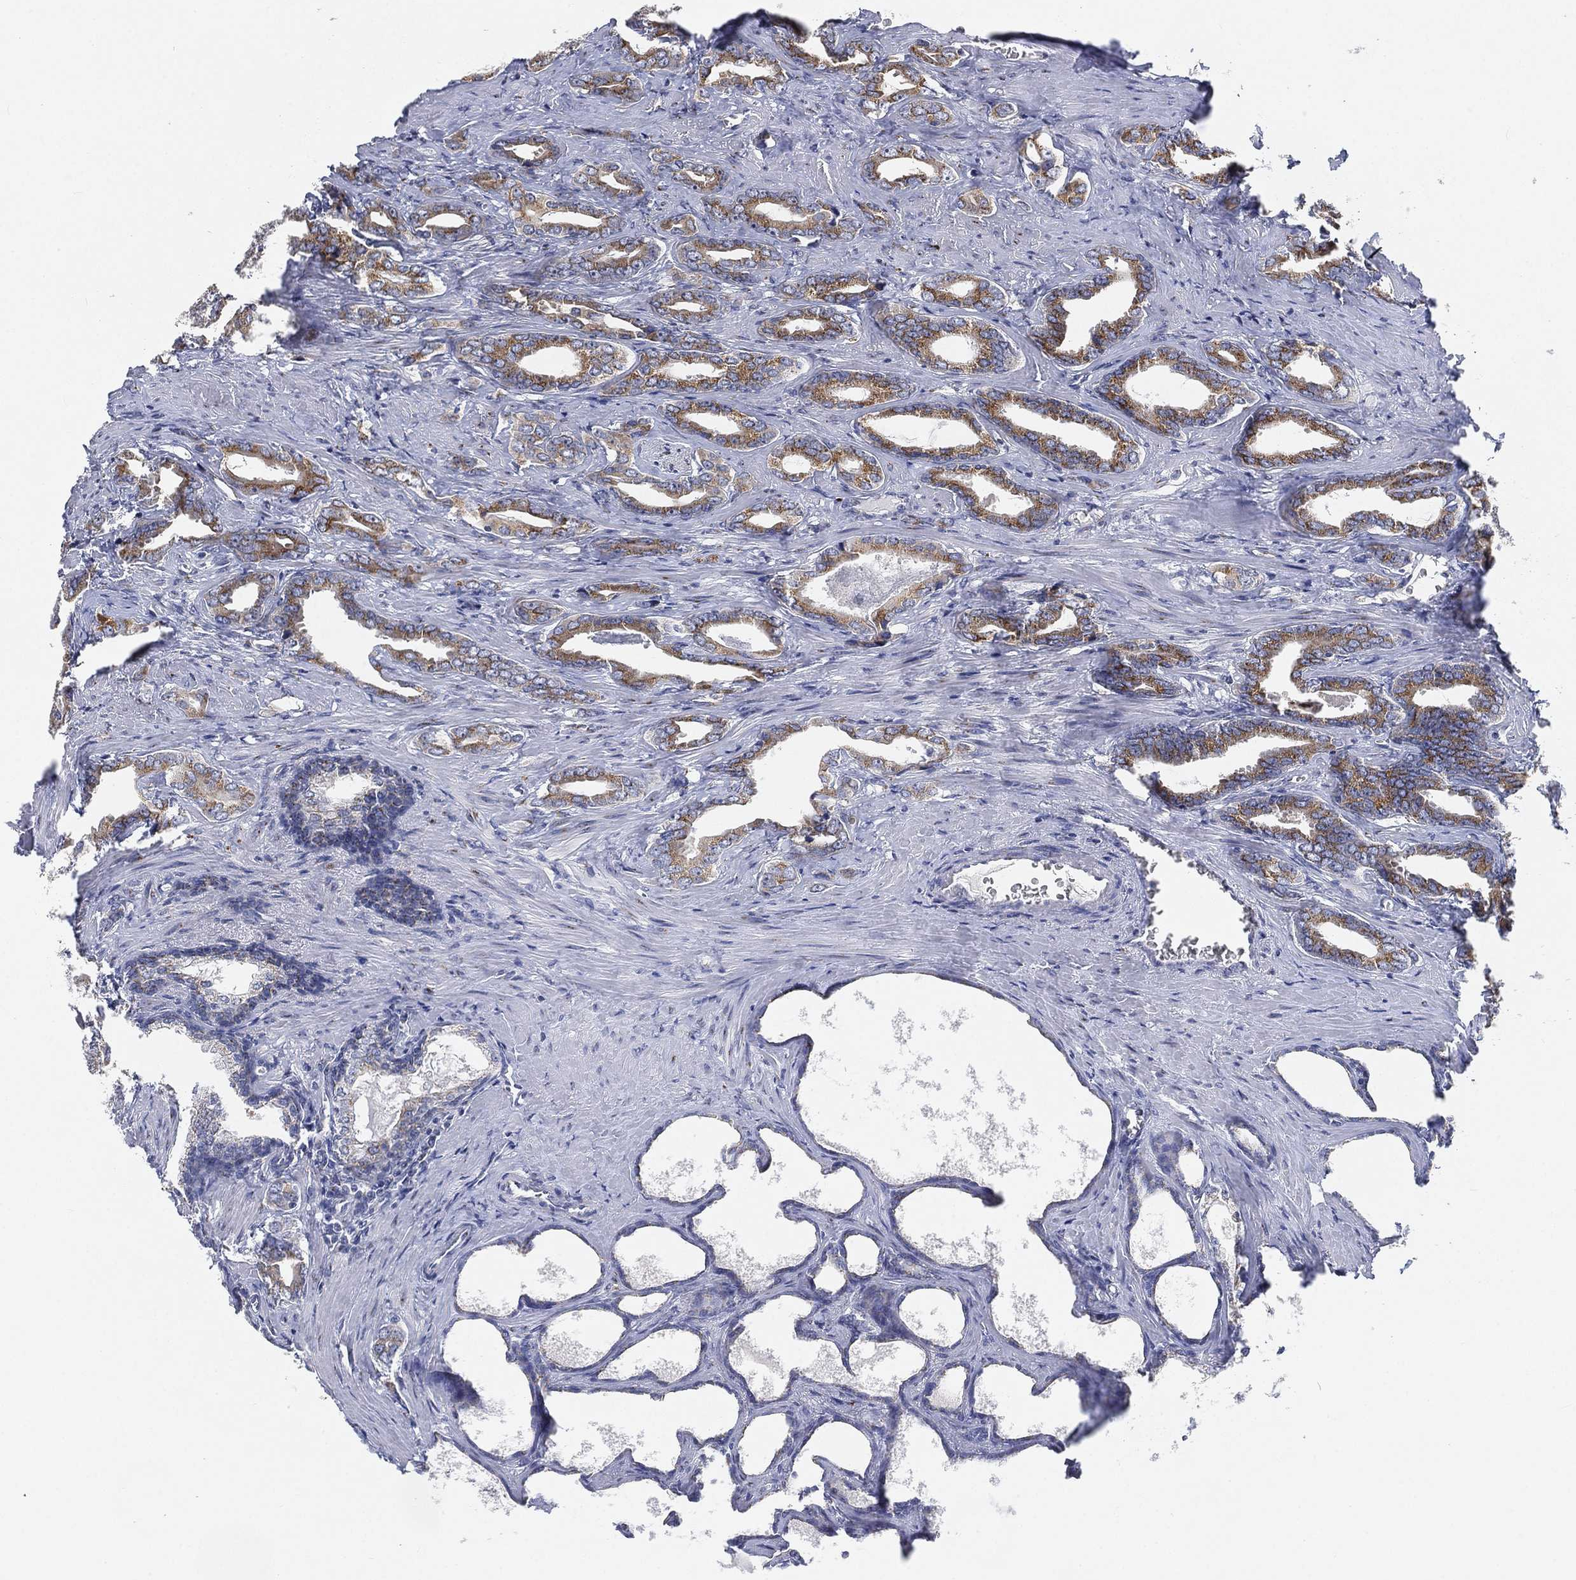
{"staining": {"intensity": "moderate", "quantity": ">75%", "location": "cytoplasmic/membranous"}, "tissue": "prostate cancer", "cell_type": "Tumor cells", "image_type": "cancer", "snomed": [{"axis": "morphology", "description": "Adenocarcinoma, NOS"}, {"axis": "topography", "description": "Prostate"}], "caption": "The photomicrograph exhibits a brown stain indicating the presence of a protein in the cytoplasmic/membranous of tumor cells in adenocarcinoma (prostate).", "gene": "TICAM1", "patient": {"sex": "male", "age": 66}}